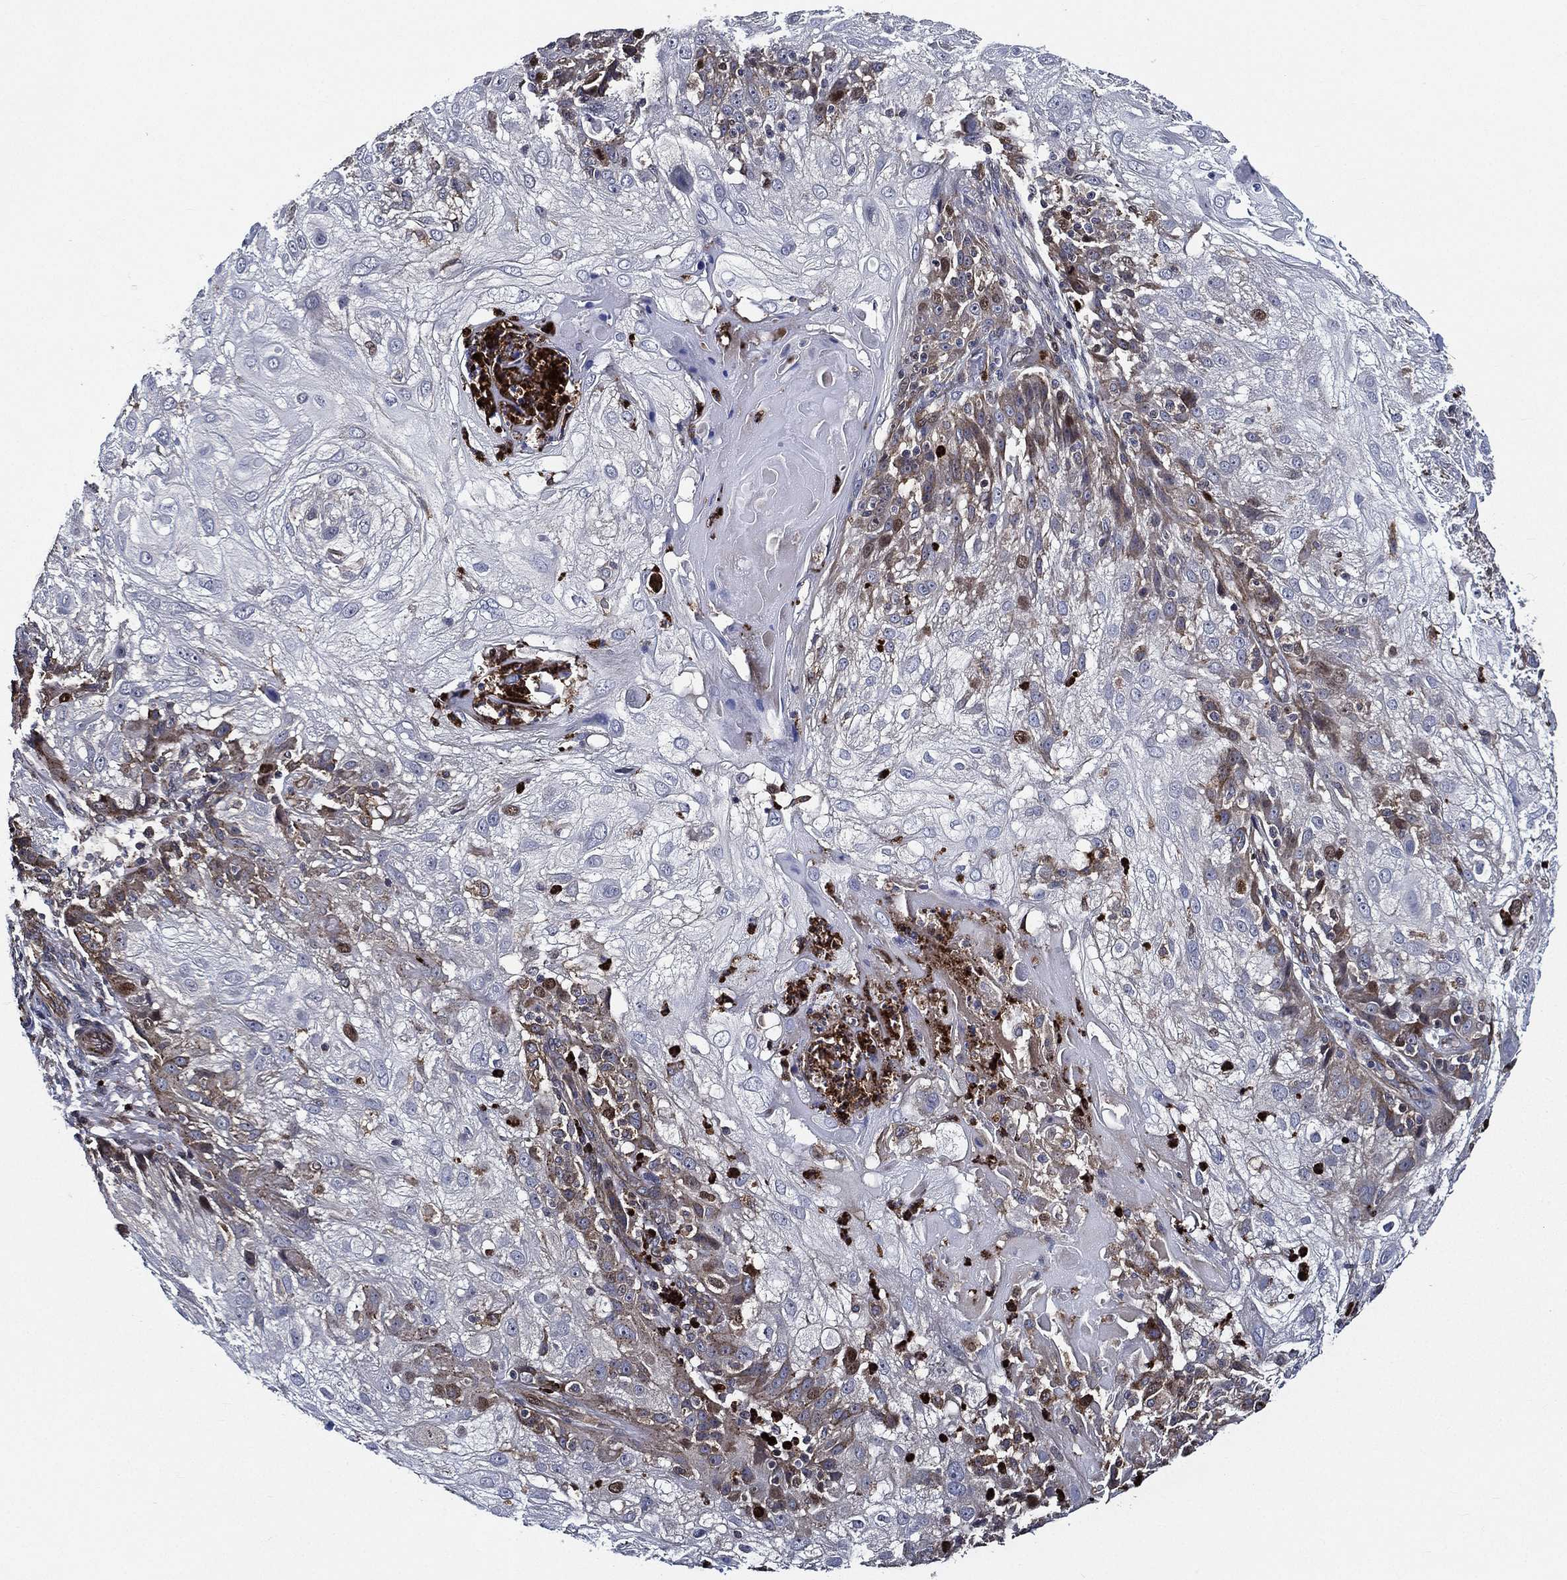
{"staining": {"intensity": "weak", "quantity": "<25%", "location": "cytoplasmic/membranous"}, "tissue": "skin cancer", "cell_type": "Tumor cells", "image_type": "cancer", "snomed": [{"axis": "morphology", "description": "Normal tissue, NOS"}, {"axis": "morphology", "description": "Squamous cell carcinoma, NOS"}, {"axis": "topography", "description": "Skin"}], "caption": "Histopathology image shows no protein expression in tumor cells of skin cancer (squamous cell carcinoma) tissue.", "gene": "KIF20B", "patient": {"sex": "female", "age": 83}}